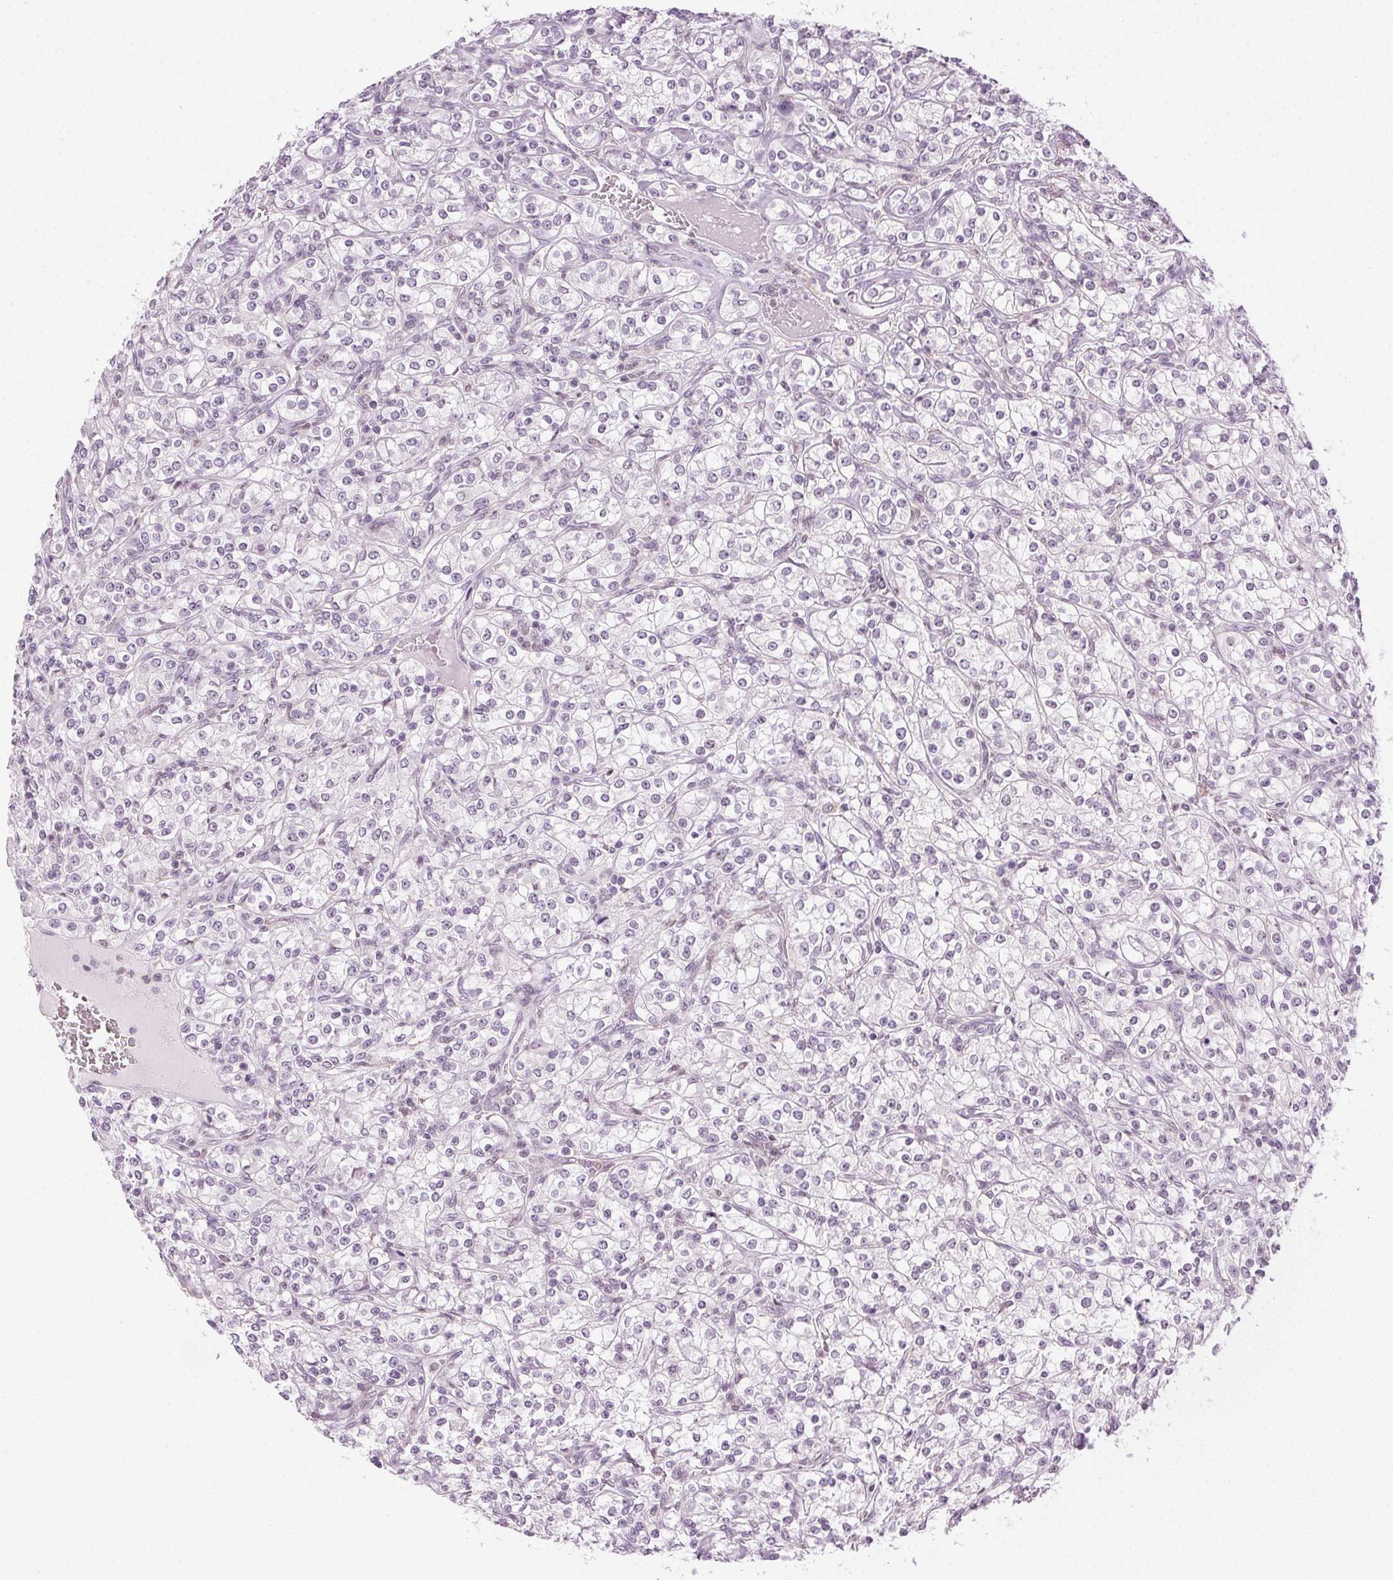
{"staining": {"intensity": "negative", "quantity": "none", "location": "none"}, "tissue": "renal cancer", "cell_type": "Tumor cells", "image_type": "cancer", "snomed": [{"axis": "morphology", "description": "Adenocarcinoma, NOS"}, {"axis": "topography", "description": "Kidney"}], "caption": "A high-resolution histopathology image shows immunohistochemistry staining of renal cancer, which exhibits no significant staining in tumor cells.", "gene": "AIF1L", "patient": {"sex": "male", "age": 77}}